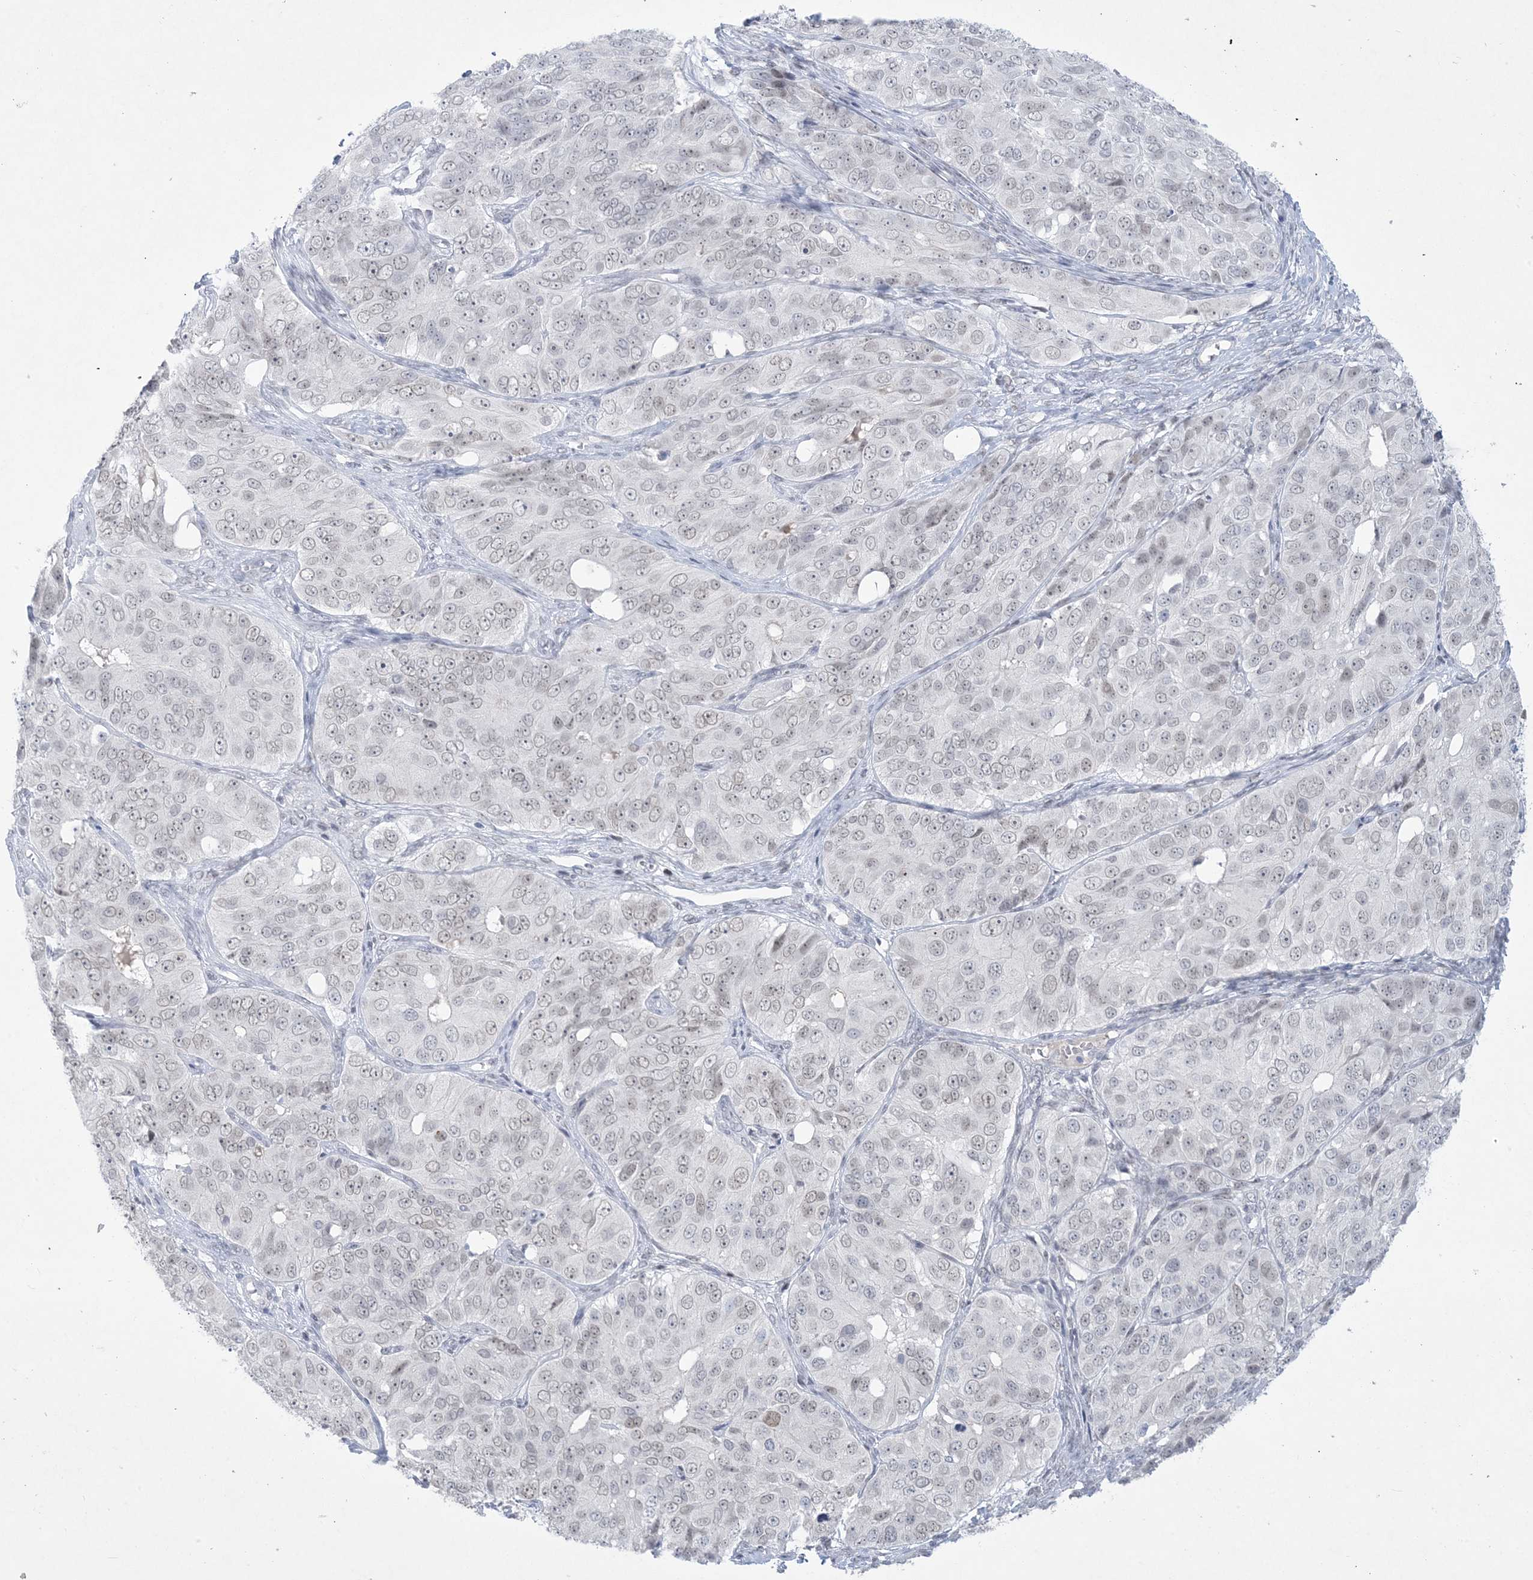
{"staining": {"intensity": "weak", "quantity": "<25%", "location": "nuclear"}, "tissue": "ovarian cancer", "cell_type": "Tumor cells", "image_type": "cancer", "snomed": [{"axis": "morphology", "description": "Carcinoma, endometroid"}, {"axis": "topography", "description": "Ovary"}], "caption": "This is an immunohistochemistry (IHC) photomicrograph of human ovarian cancer (endometroid carcinoma). There is no positivity in tumor cells.", "gene": "HOMEZ", "patient": {"sex": "female", "age": 51}}